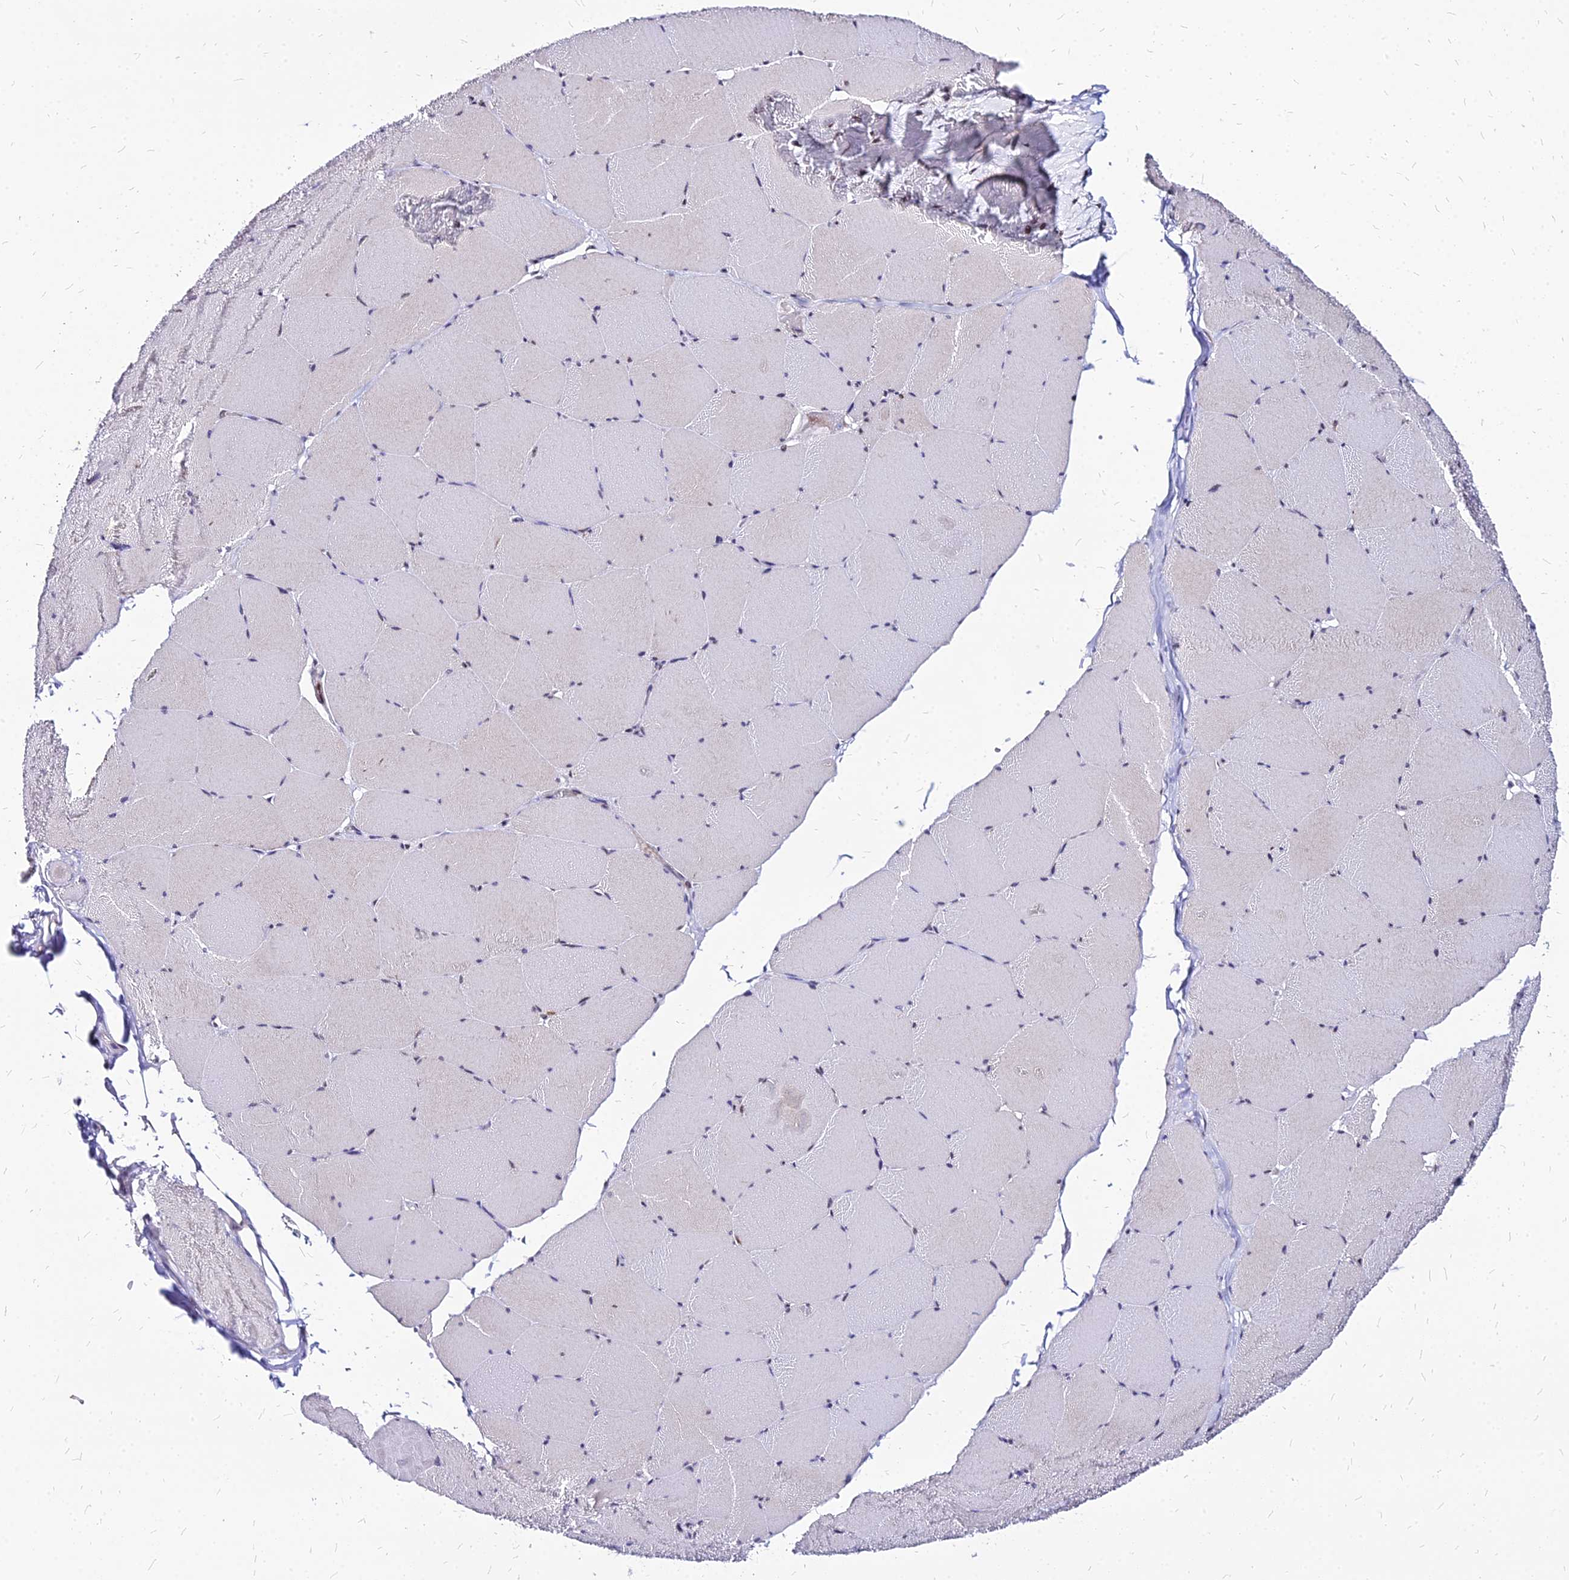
{"staining": {"intensity": "moderate", "quantity": "<25%", "location": "nuclear"}, "tissue": "skeletal muscle", "cell_type": "Myocytes", "image_type": "normal", "snomed": [{"axis": "morphology", "description": "Normal tissue, NOS"}, {"axis": "topography", "description": "Skeletal muscle"}, {"axis": "topography", "description": "Head-Neck"}], "caption": "This is a photomicrograph of immunohistochemistry (IHC) staining of unremarkable skeletal muscle, which shows moderate positivity in the nuclear of myocytes.", "gene": "FDX2", "patient": {"sex": "male", "age": 66}}